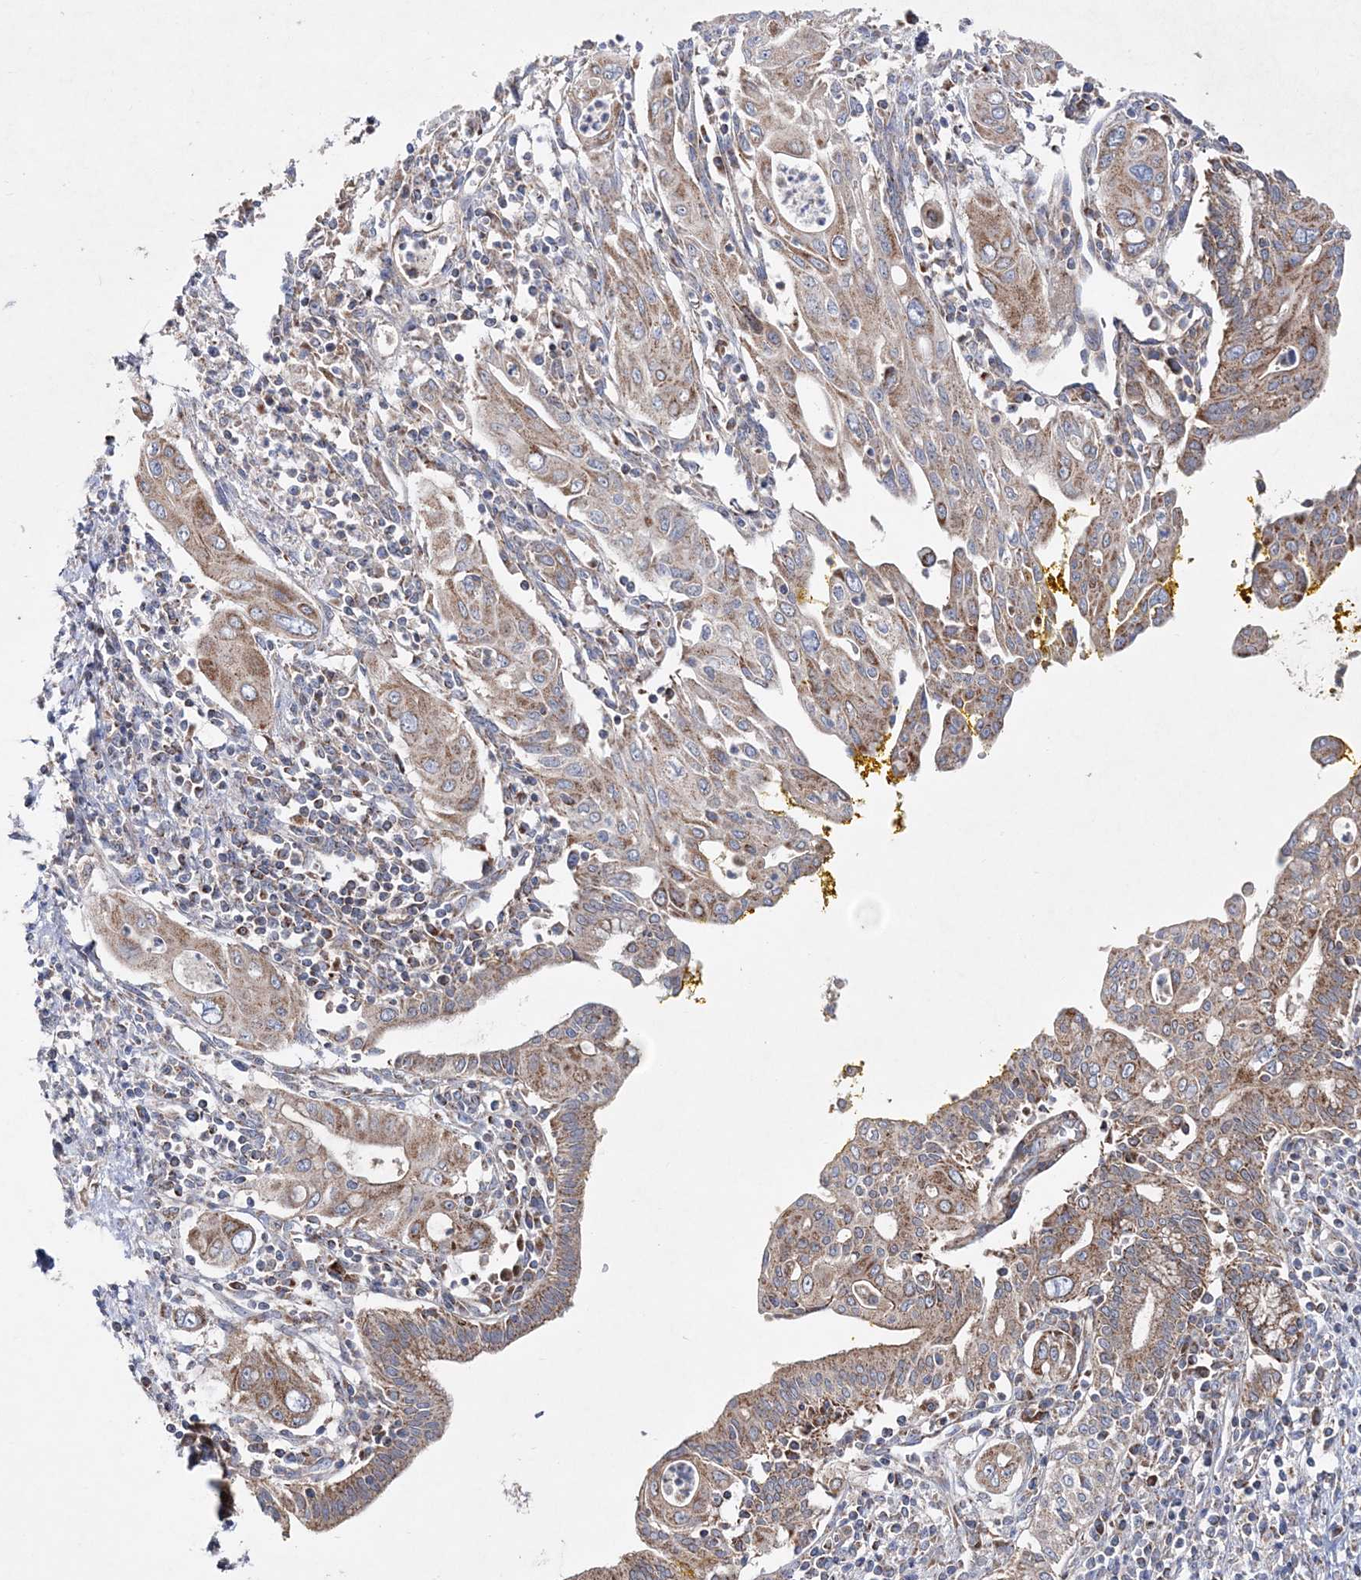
{"staining": {"intensity": "moderate", "quantity": ">75%", "location": "cytoplasmic/membranous"}, "tissue": "pancreatic cancer", "cell_type": "Tumor cells", "image_type": "cancer", "snomed": [{"axis": "morphology", "description": "Adenocarcinoma, NOS"}, {"axis": "topography", "description": "Pancreas"}], "caption": "Tumor cells display moderate cytoplasmic/membranous expression in about >75% of cells in pancreatic cancer.", "gene": "NGLY1", "patient": {"sex": "male", "age": 58}}